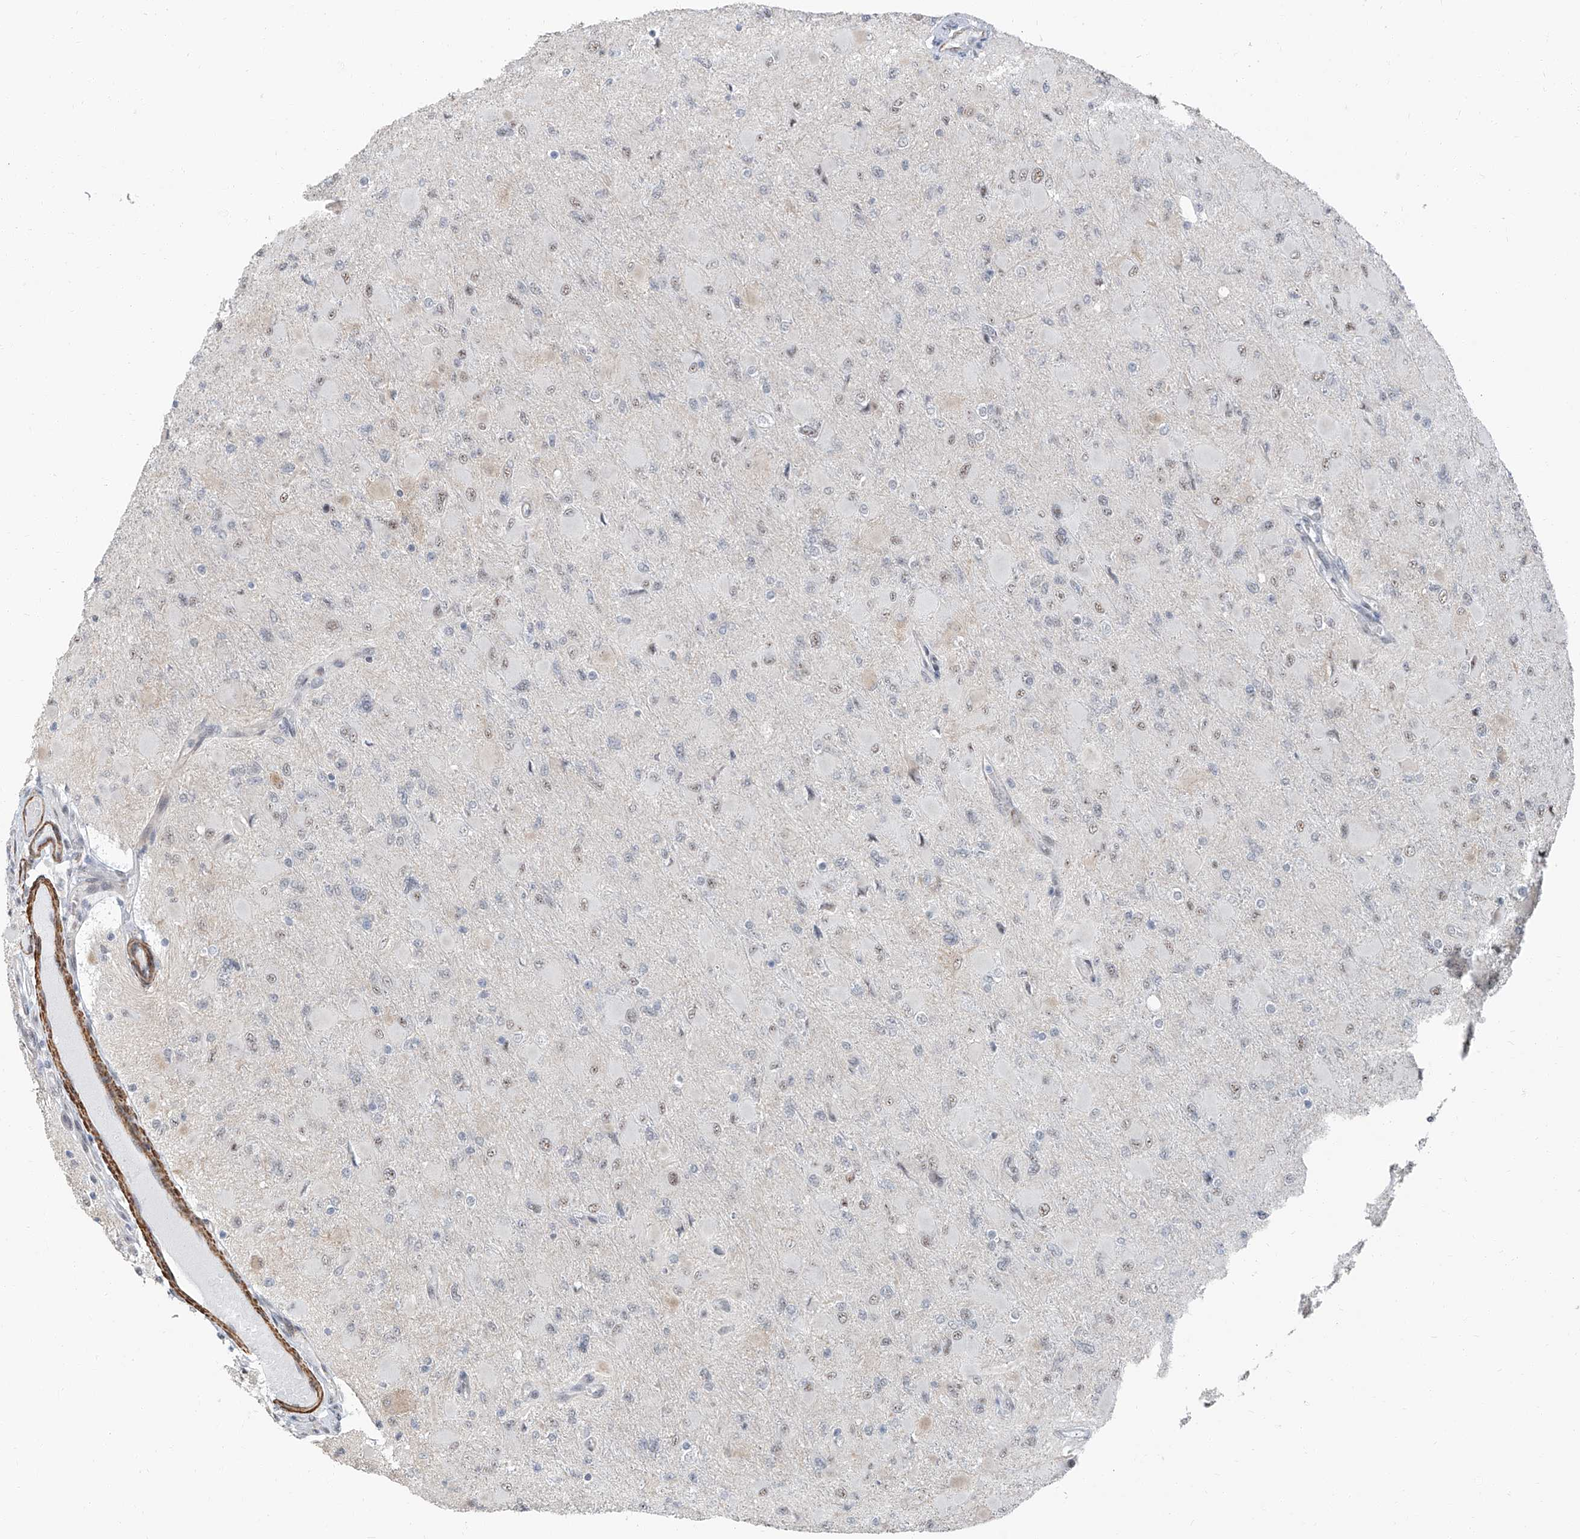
{"staining": {"intensity": "negative", "quantity": "none", "location": "none"}, "tissue": "glioma", "cell_type": "Tumor cells", "image_type": "cancer", "snomed": [{"axis": "morphology", "description": "Glioma, malignant, High grade"}, {"axis": "topography", "description": "Cerebral cortex"}], "caption": "IHC micrograph of high-grade glioma (malignant) stained for a protein (brown), which reveals no expression in tumor cells.", "gene": "TXLNB", "patient": {"sex": "female", "age": 36}}